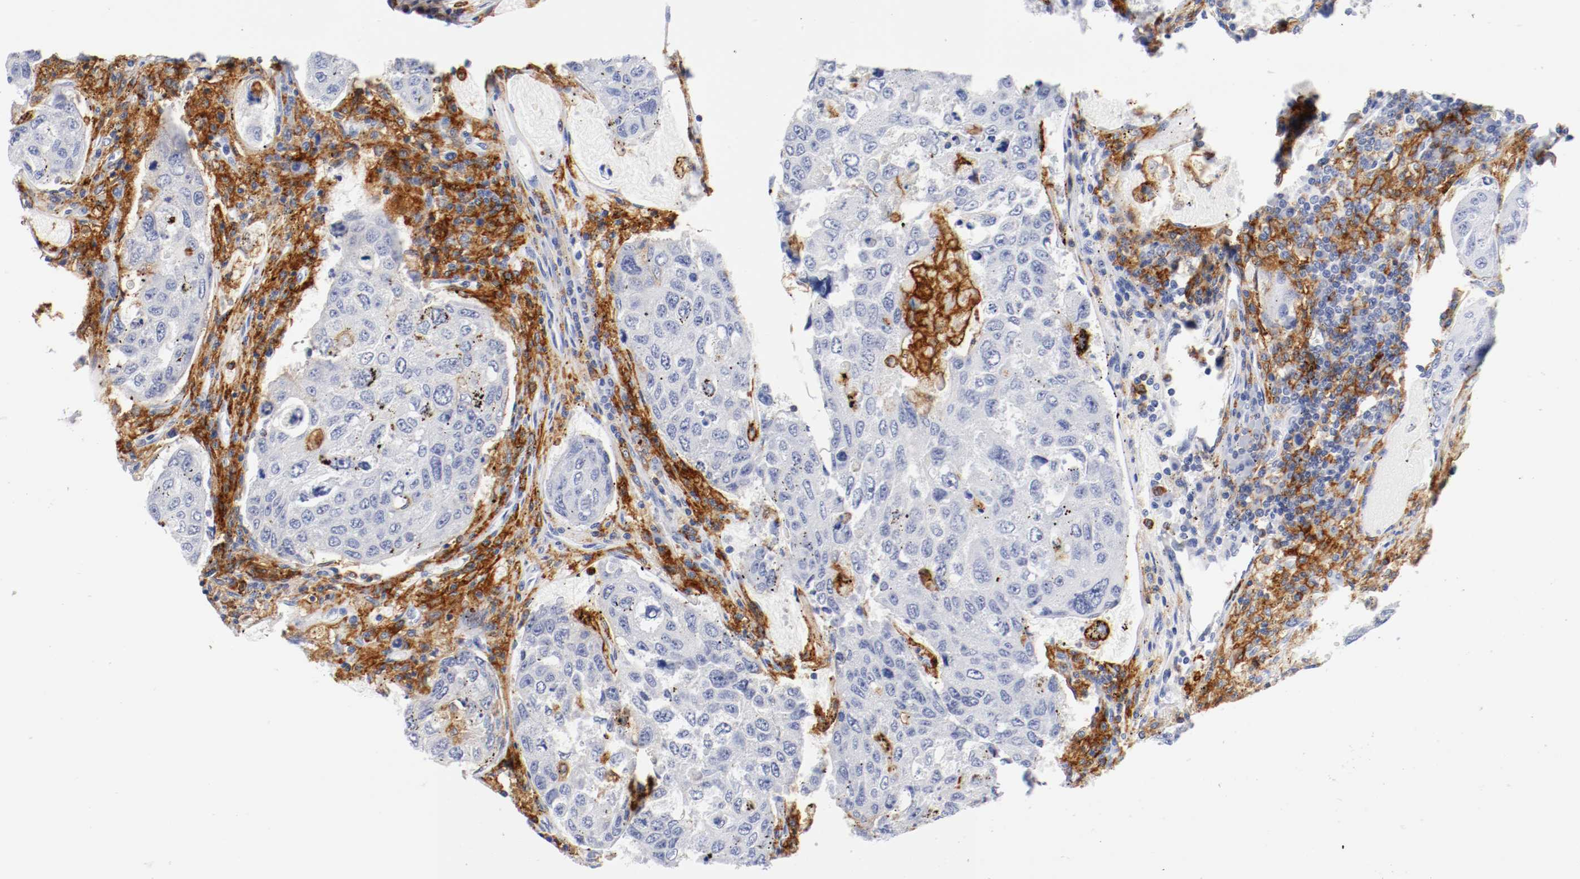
{"staining": {"intensity": "negative", "quantity": "none", "location": "none"}, "tissue": "urothelial cancer", "cell_type": "Tumor cells", "image_type": "cancer", "snomed": [{"axis": "morphology", "description": "Urothelial carcinoma, High grade"}, {"axis": "topography", "description": "Lymph node"}, {"axis": "topography", "description": "Urinary bladder"}], "caption": "Urothelial cancer was stained to show a protein in brown. There is no significant expression in tumor cells. Brightfield microscopy of IHC stained with DAB (brown) and hematoxylin (blue), captured at high magnification.", "gene": "ITGAX", "patient": {"sex": "male", "age": 51}}